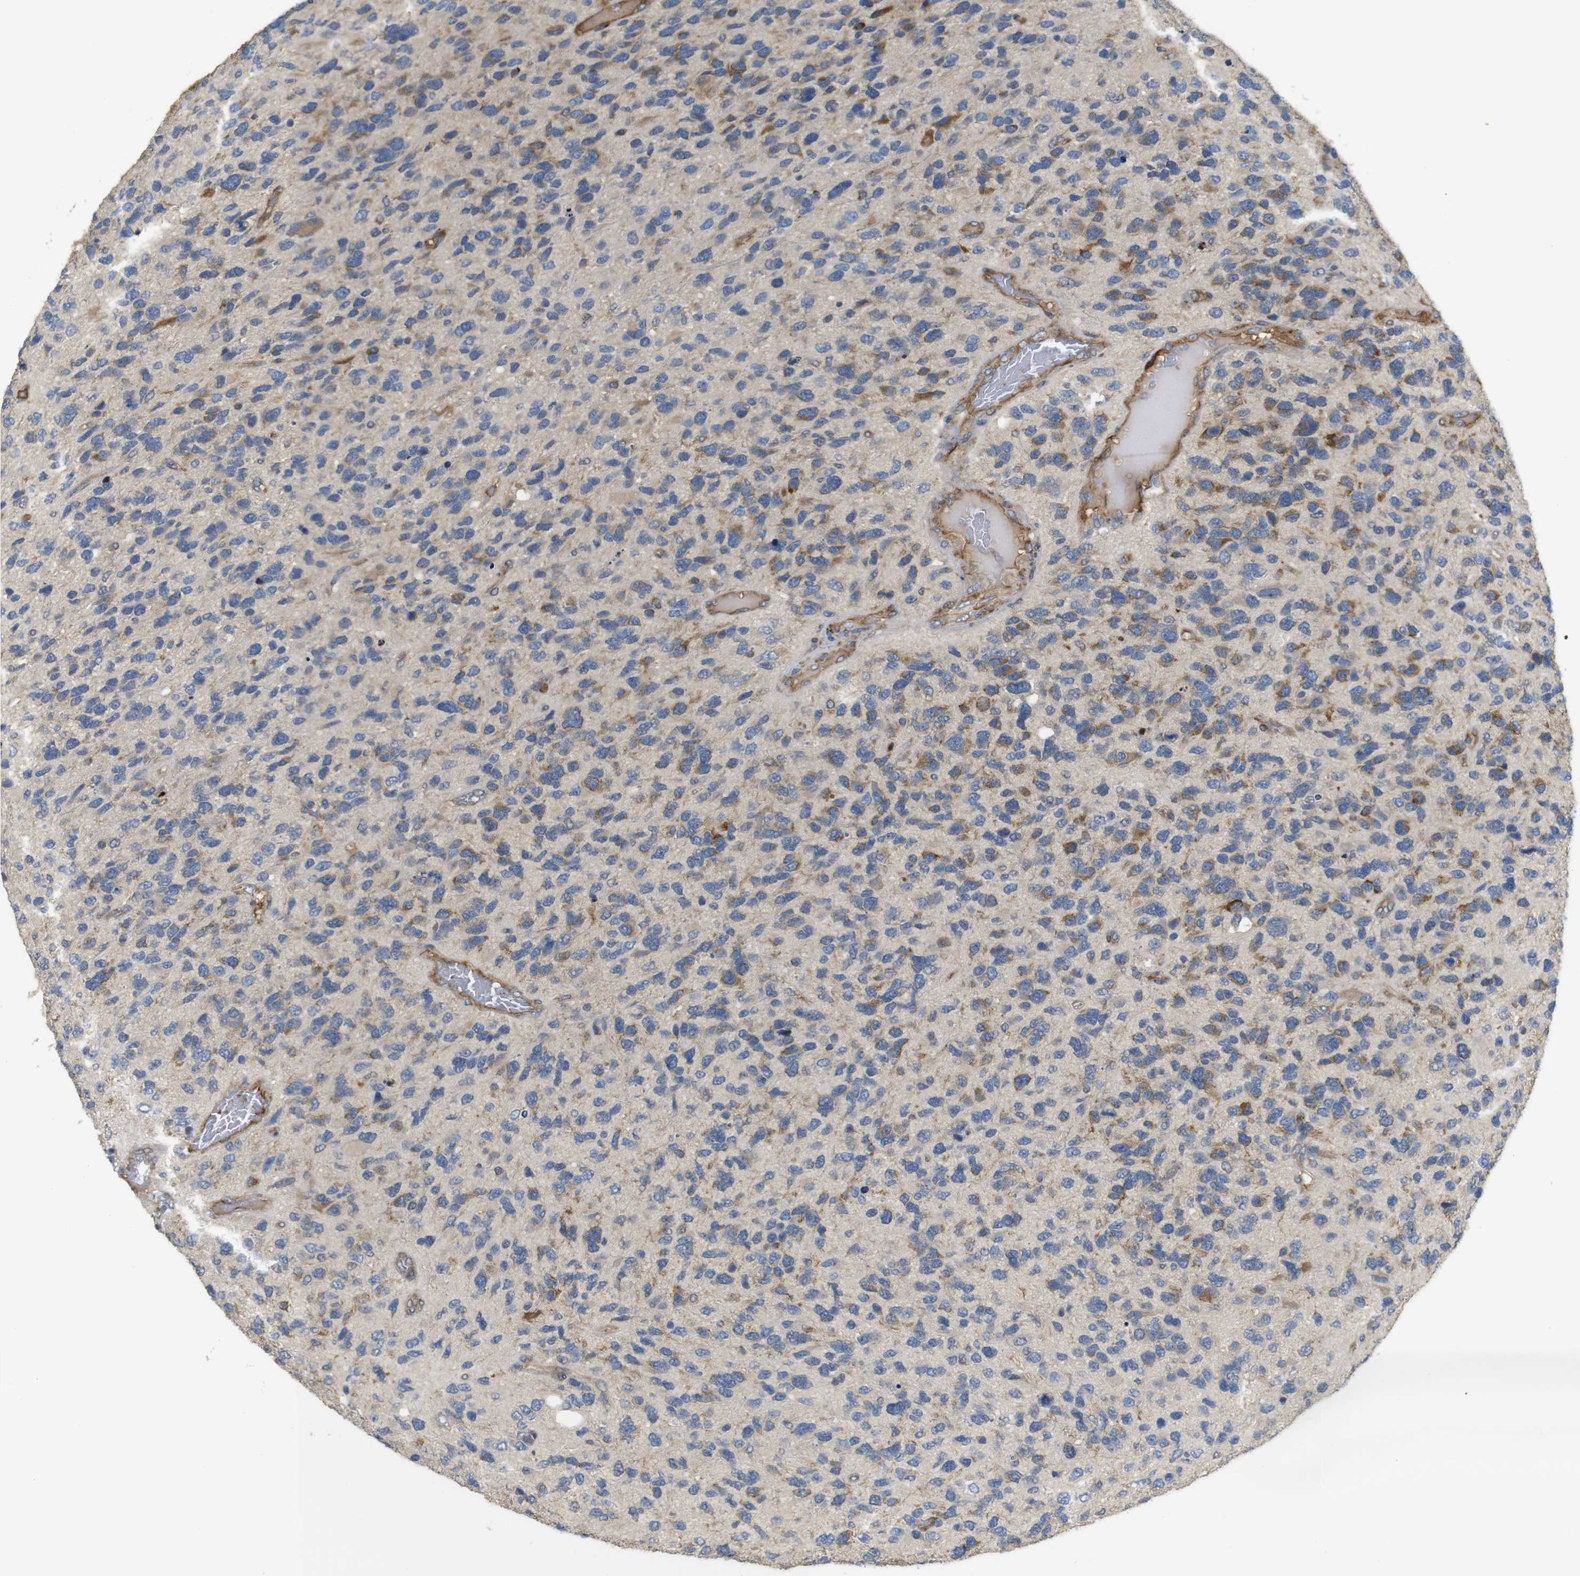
{"staining": {"intensity": "moderate", "quantity": "25%-75%", "location": "cytoplasmic/membranous"}, "tissue": "glioma", "cell_type": "Tumor cells", "image_type": "cancer", "snomed": [{"axis": "morphology", "description": "Glioma, malignant, High grade"}, {"axis": "topography", "description": "Brain"}], "caption": "Protein analysis of high-grade glioma (malignant) tissue exhibits moderate cytoplasmic/membranous expression in about 25%-75% of tumor cells. (IHC, brightfield microscopy, high magnification).", "gene": "UBE2G2", "patient": {"sex": "female", "age": 58}}